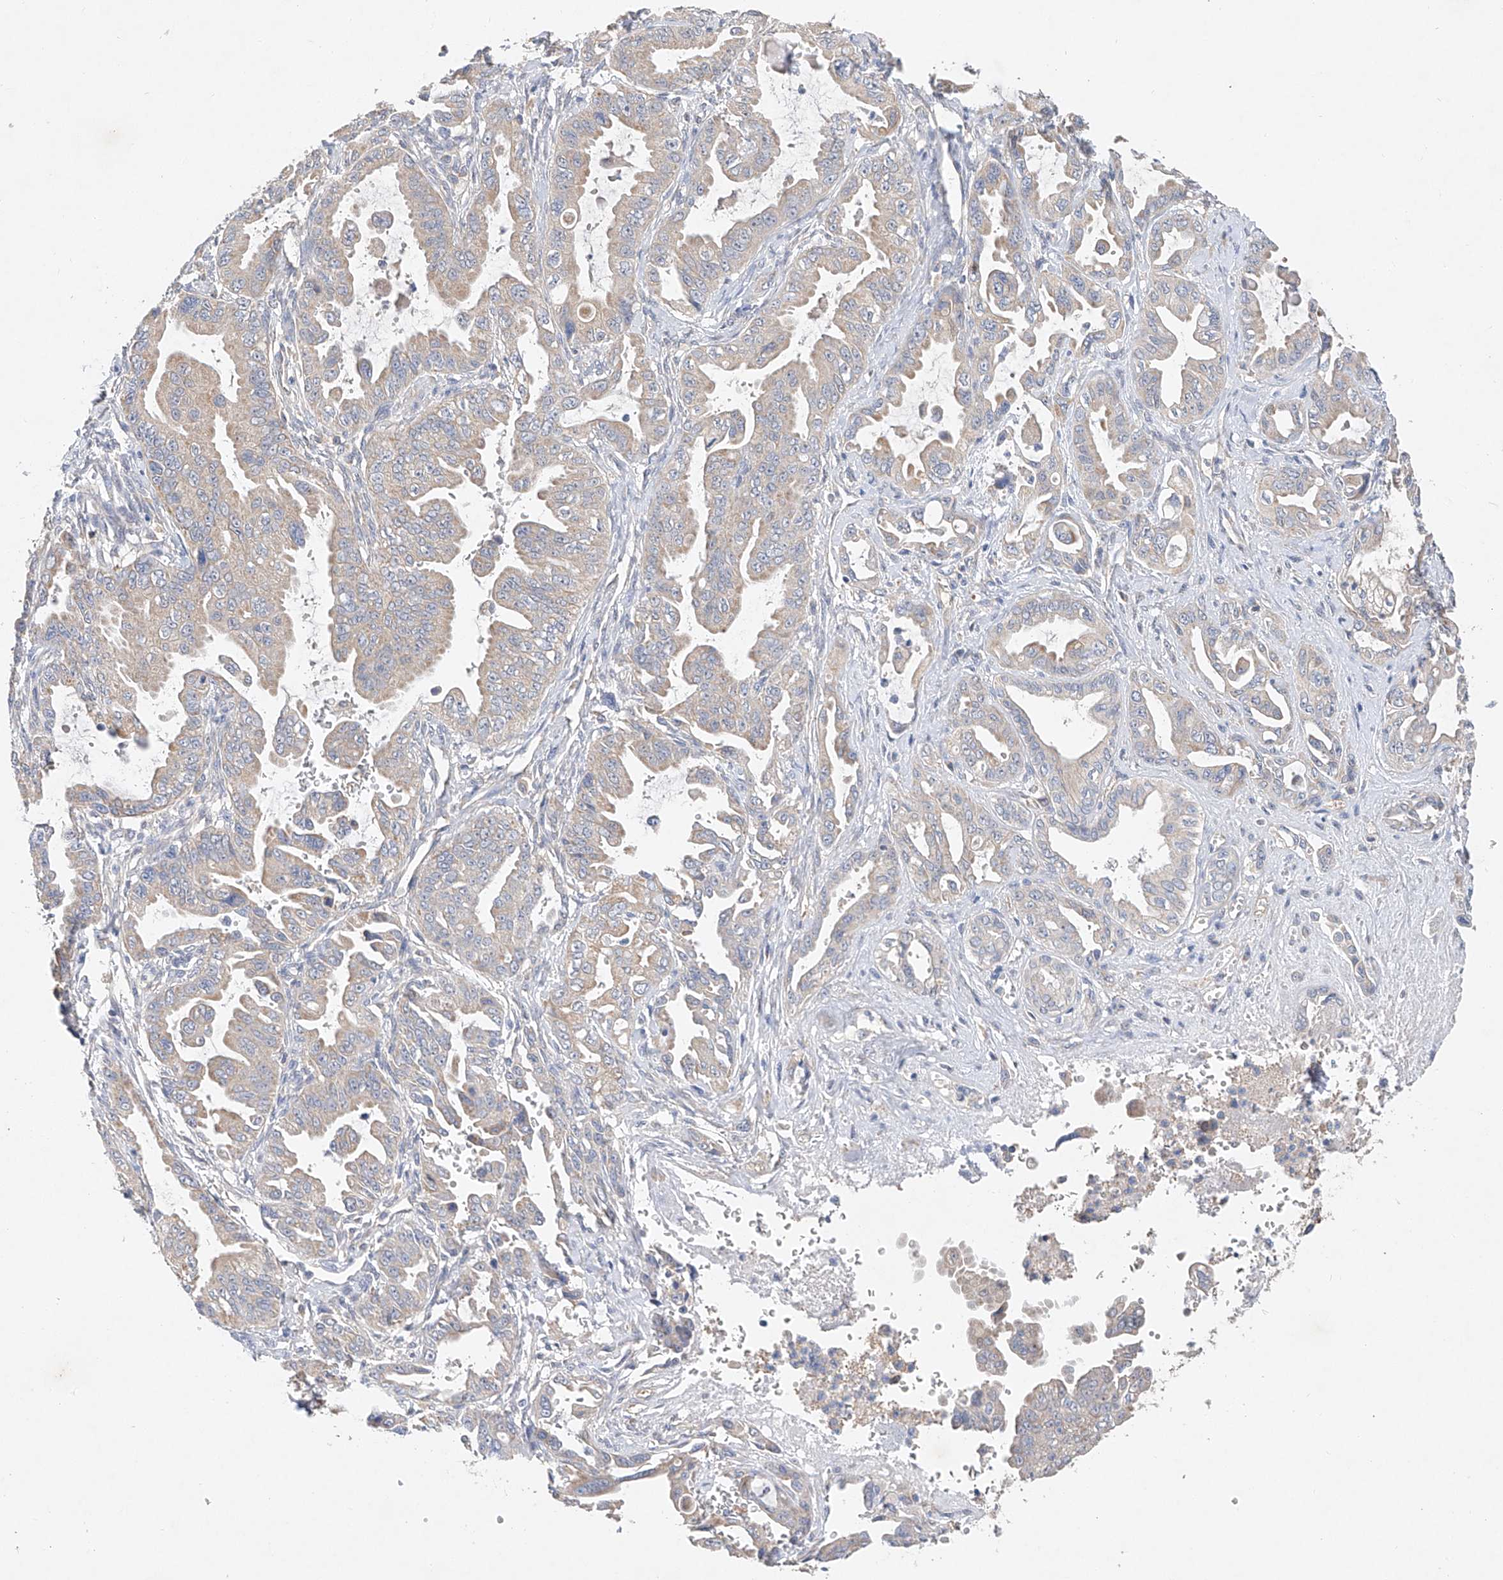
{"staining": {"intensity": "weak", "quantity": "25%-75%", "location": "cytoplasmic/membranous"}, "tissue": "pancreatic cancer", "cell_type": "Tumor cells", "image_type": "cancer", "snomed": [{"axis": "morphology", "description": "Adenocarcinoma, NOS"}, {"axis": "topography", "description": "Pancreas"}], "caption": "A histopathology image showing weak cytoplasmic/membranous expression in about 25%-75% of tumor cells in adenocarcinoma (pancreatic), as visualized by brown immunohistochemical staining.", "gene": "AMD1", "patient": {"sex": "male", "age": 70}}